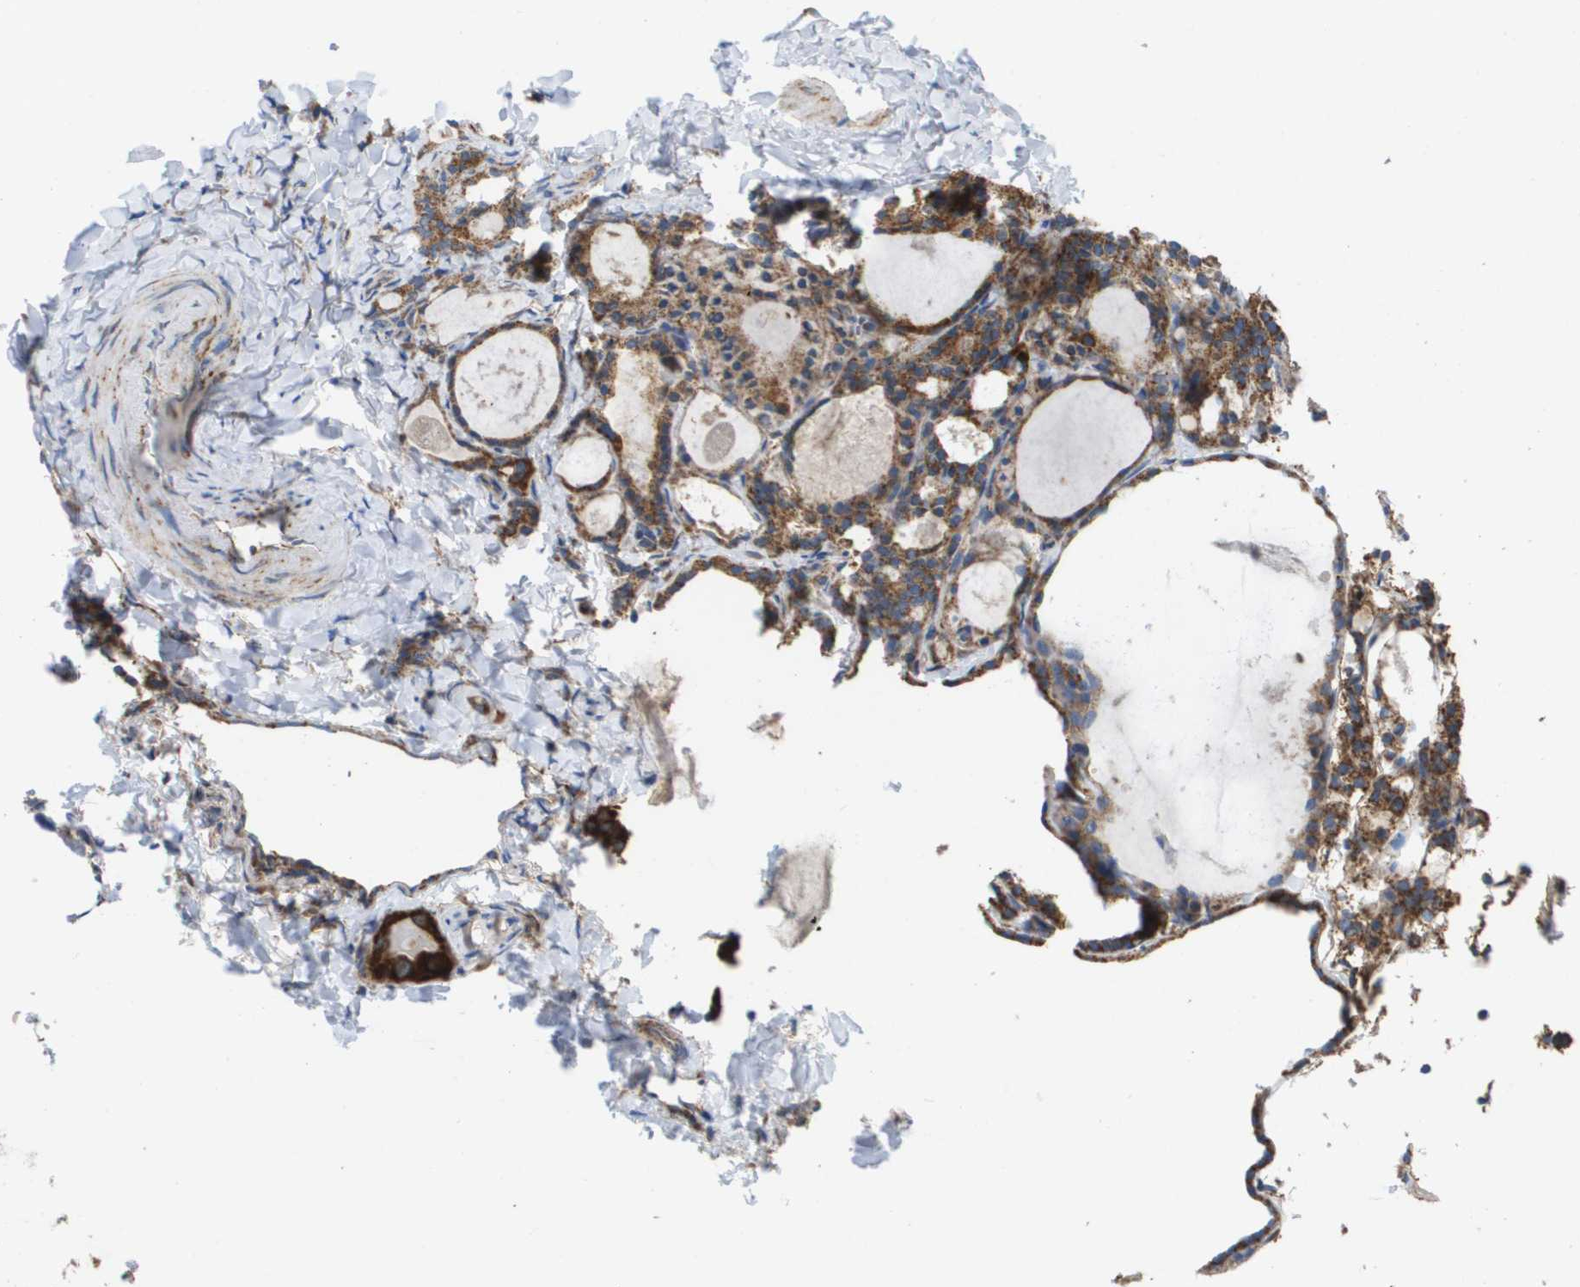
{"staining": {"intensity": "strong", "quantity": ">75%", "location": "cytoplasmic/membranous"}, "tissue": "thyroid cancer", "cell_type": "Tumor cells", "image_type": "cancer", "snomed": [{"axis": "morphology", "description": "Papillary adenocarcinoma, NOS"}, {"axis": "topography", "description": "Thyroid gland"}], "caption": "Thyroid papillary adenocarcinoma tissue displays strong cytoplasmic/membranous expression in approximately >75% of tumor cells, visualized by immunohistochemistry.", "gene": "FIS1", "patient": {"sex": "female", "age": 42}}